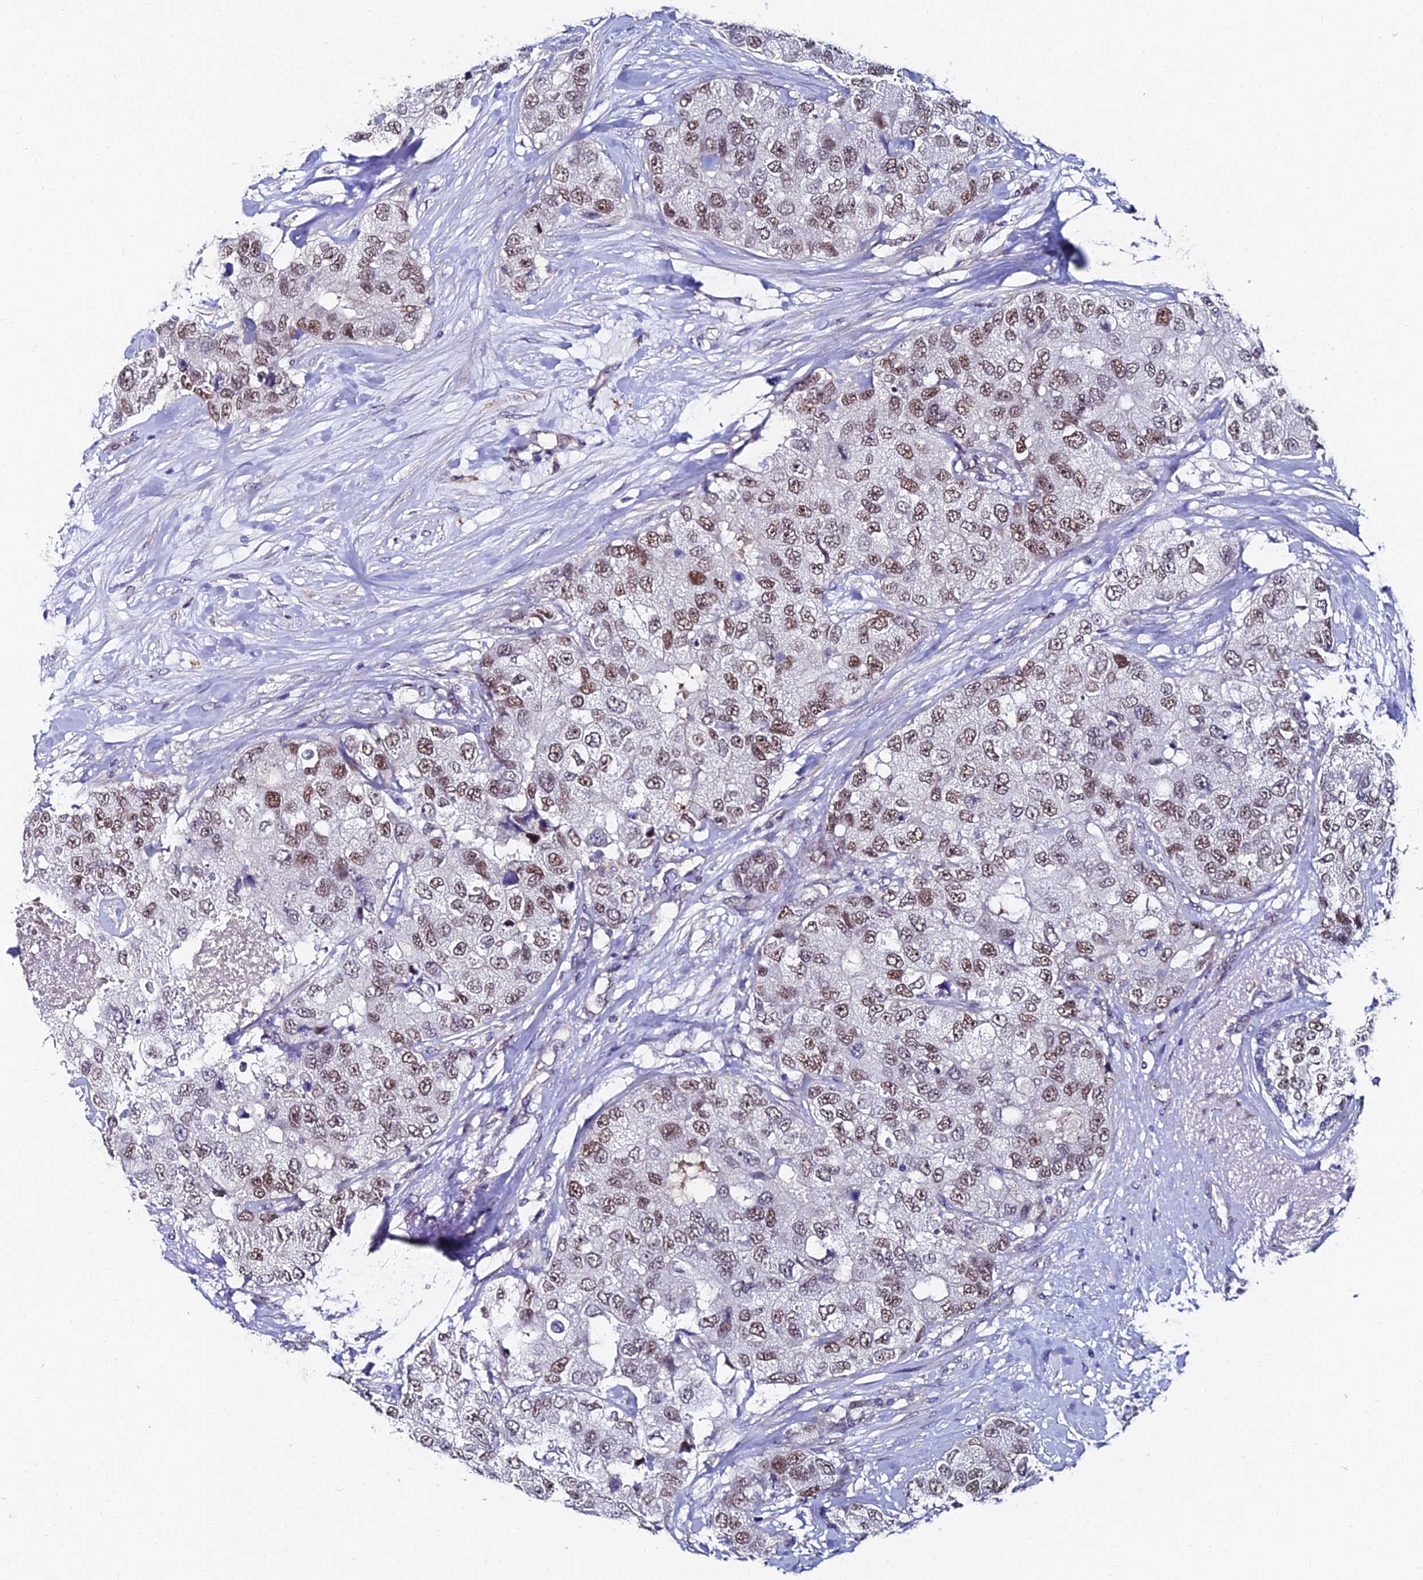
{"staining": {"intensity": "moderate", "quantity": ">75%", "location": "nuclear"}, "tissue": "breast cancer", "cell_type": "Tumor cells", "image_type": "cancer", "snomed": [{"axis": "morphology", "description": "Duct carcinoma"}, {"axis": "topography", "description": "Breast"}], "caption": "High-power microscopy captured an immunohistochemistry photomicrograph of intraductal carcinoma (breast), revealing moderate nuclear expression in approximately >75% of tumor cells. (DAB IHC with brightfield microscopy, high magnification).", "gene": "TRIM24", "patient": {"sex": "female", "age": 62}}